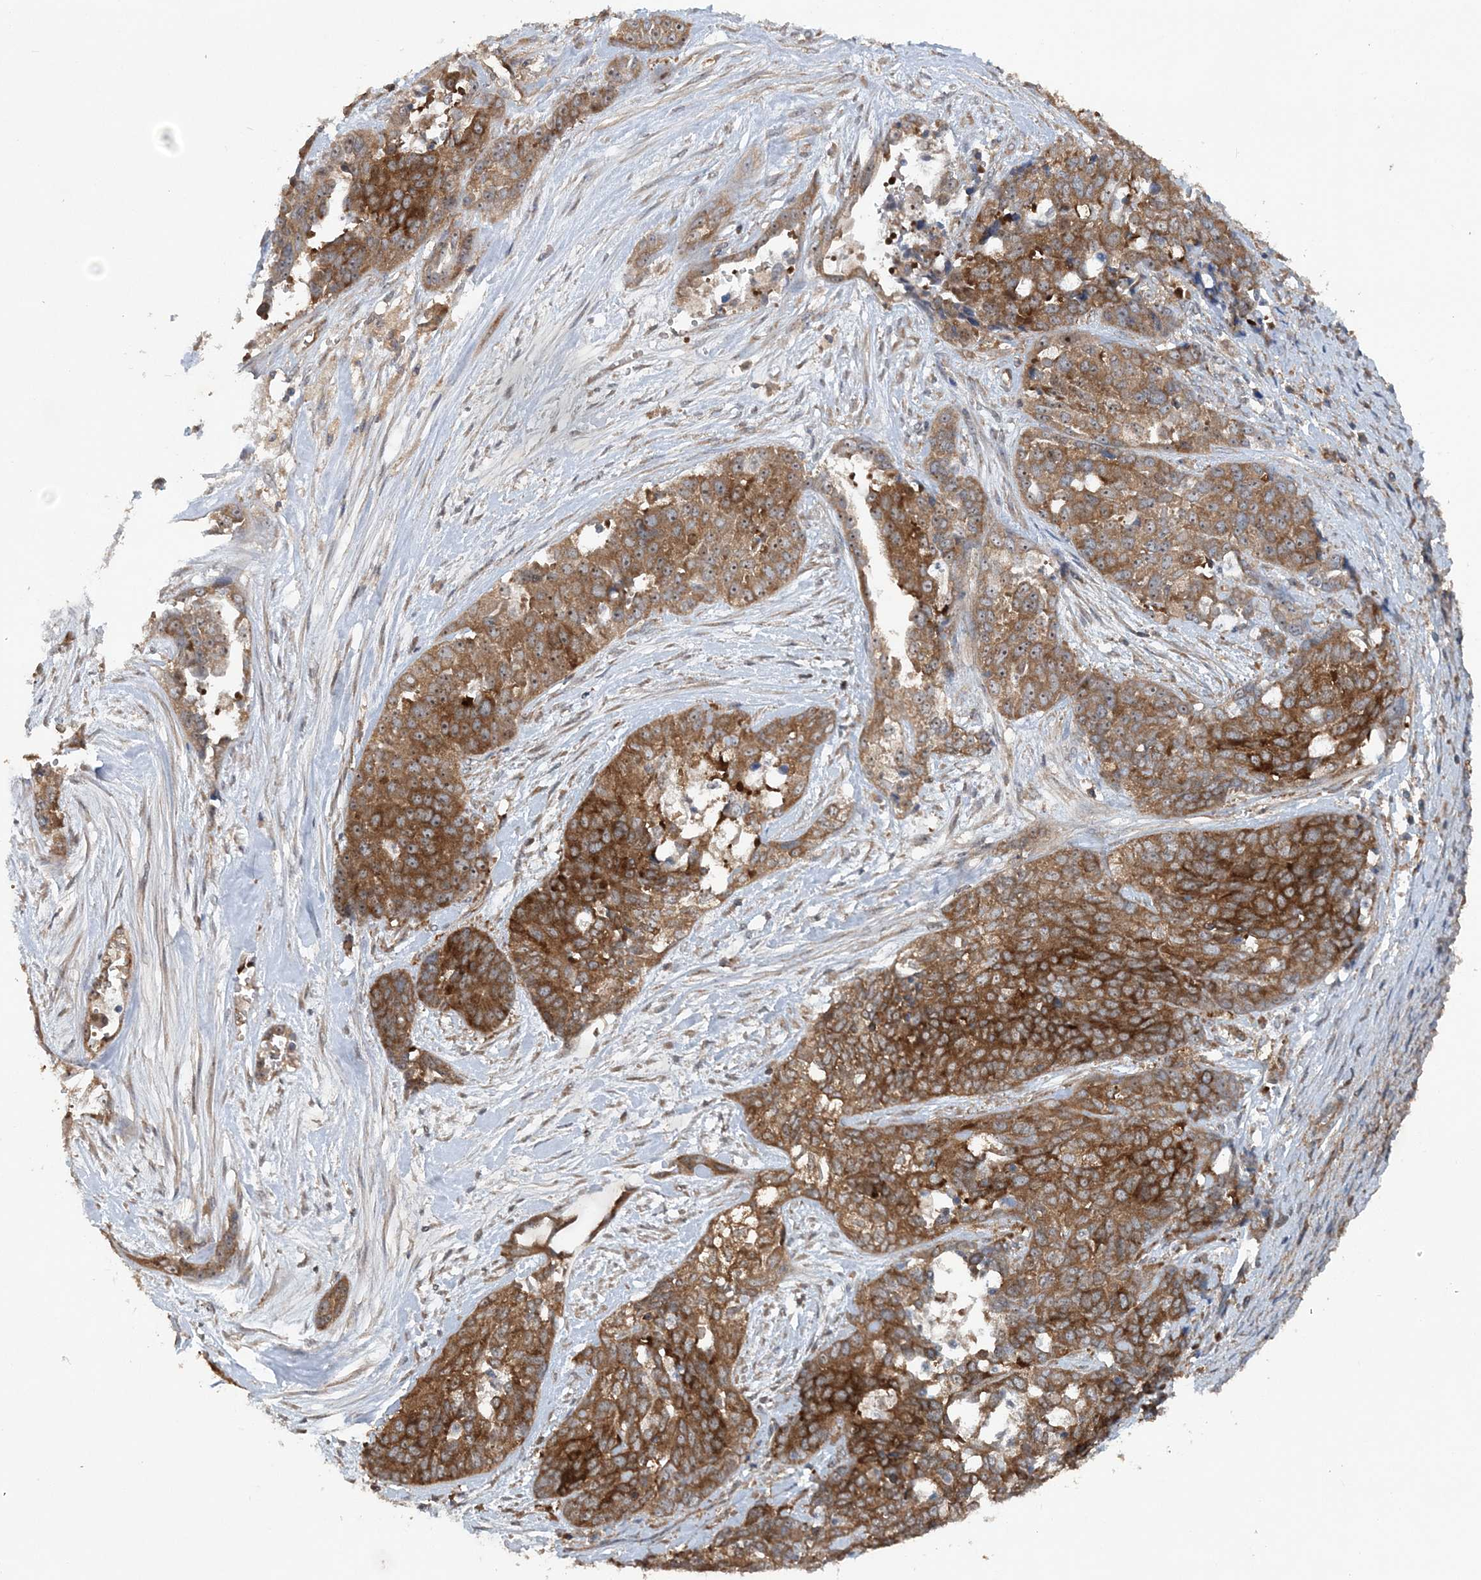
{"staining": {"intensity": "moderate", "quantity": ">75%", "location": "cytoplasmic/membranous"}, "tissue": "ovarian cancer", "cell_type": "Tumor cells", "image_type": "cancer", "snomed": [{"axis": "morphology", "description": "Cystadenocarcinoma, serous, NOS"}, {"axis": "topography", "description": "Ovary"}], "caption": "High-power microscopy captured an immunohistochemistry (IHC) histopathology image of ovarian serous cystadenocarcinoma, revealing moderate cytoplasmic/membranous expression in approximately >75% of tumor cells. Using DAB (3,3'-diaminobenzidine) (brown) and hematoxylin (blue) stains, captured at high magnification using brightfield microscopy.", "gene": "ACAP2", "patient": {"sex": "female", "age": 44}}